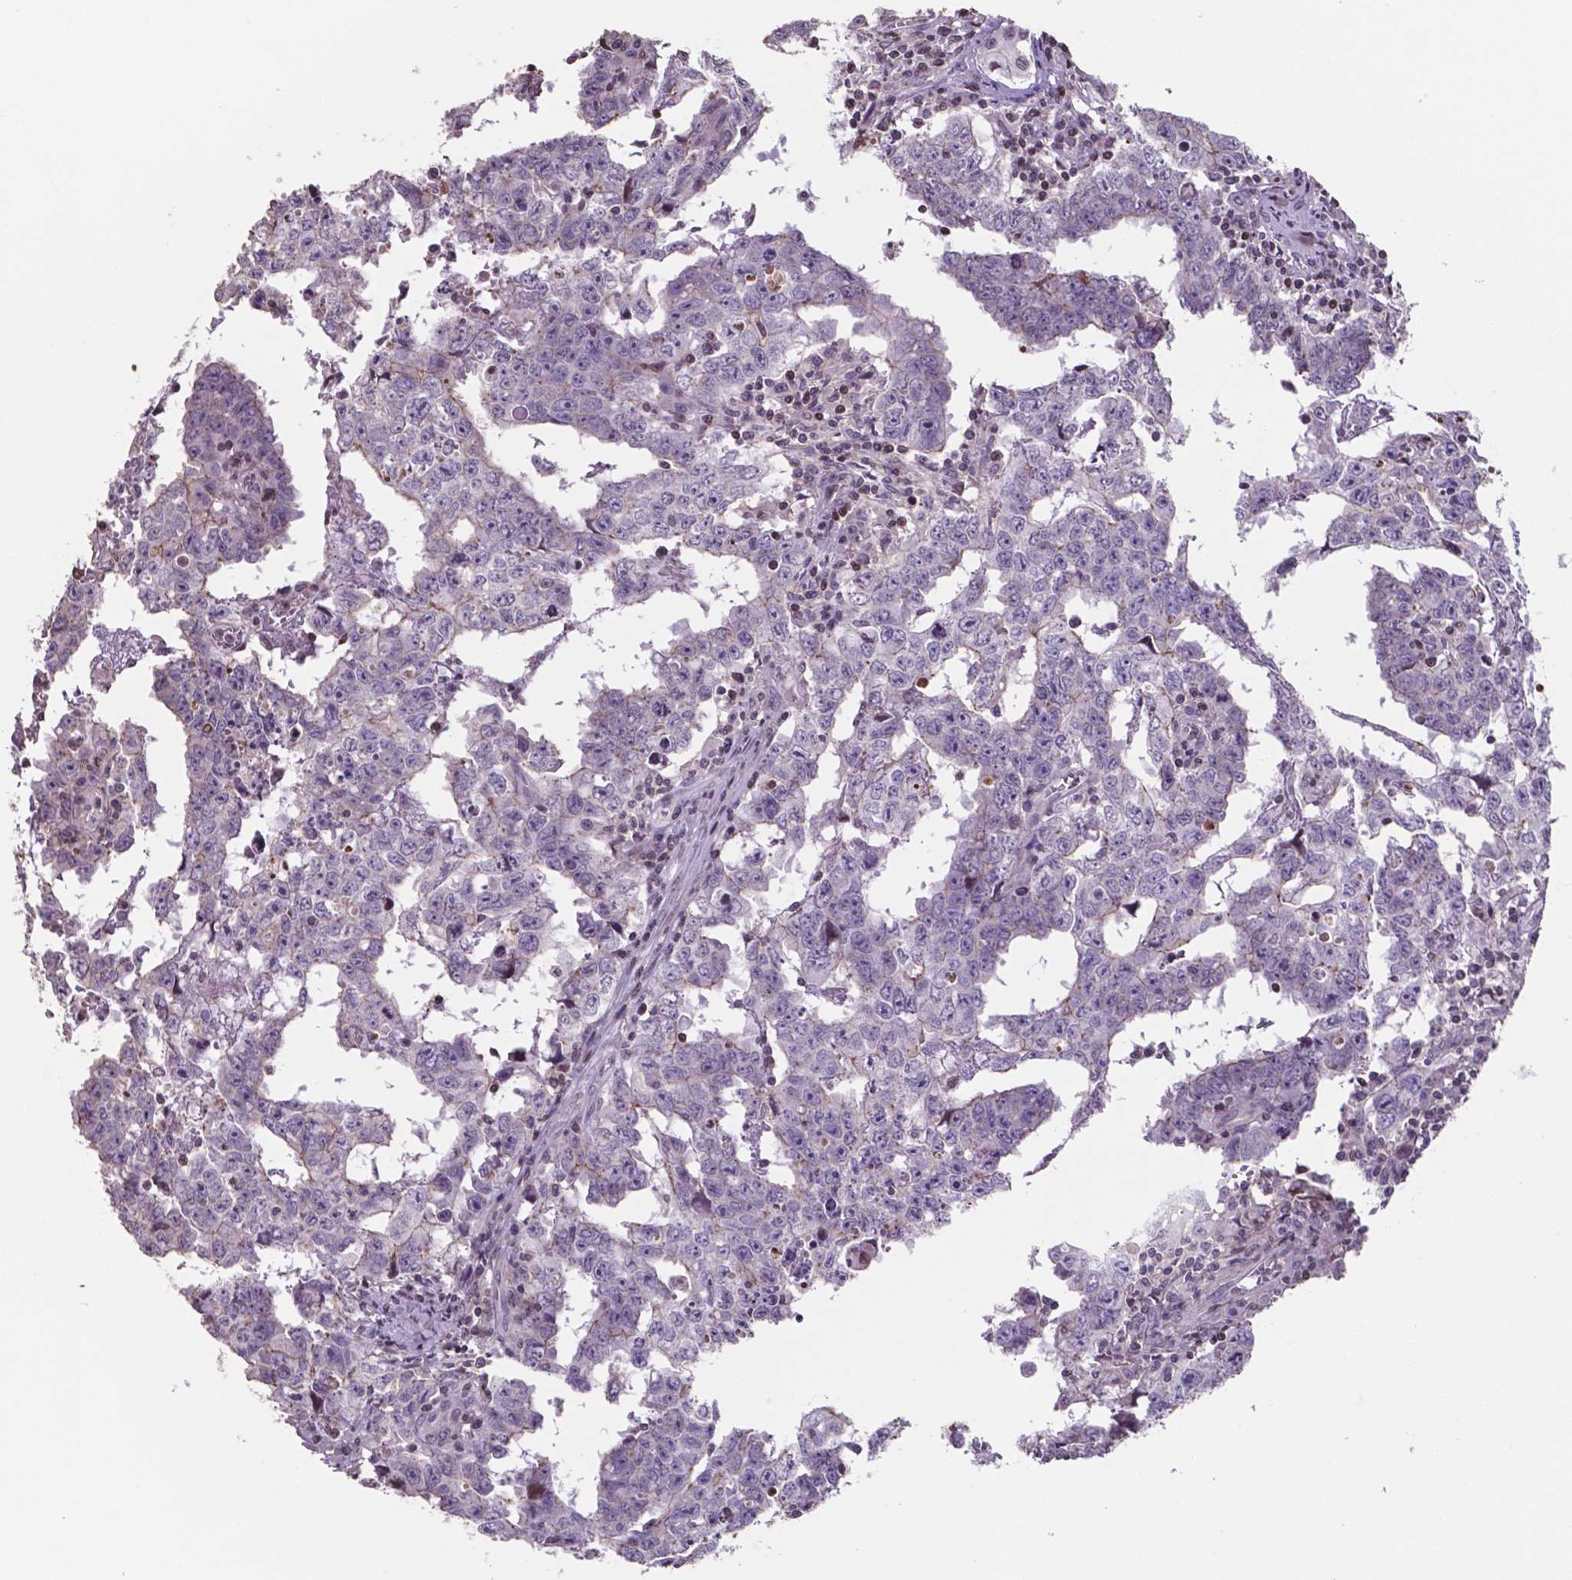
{"staining": {"intensity": "weak", "quantity": "<25%", "location": "cytoplasmic/membranous"}, "tissue": "testis cancer", "cell_type": "Tumor cells", "image_type": "cancer", "snomed": [{"axis": "morphology", "description": "Carcinoma, Embryonal, NOS"}, {"axis": "topography", "description": "Testis"}], "caption": "A micrograph of human embryonal carcinoma (testis) is negative for staining in tumor cells.", "gene": "MLC1", "patient": {"sex": "male", "age": 22}}